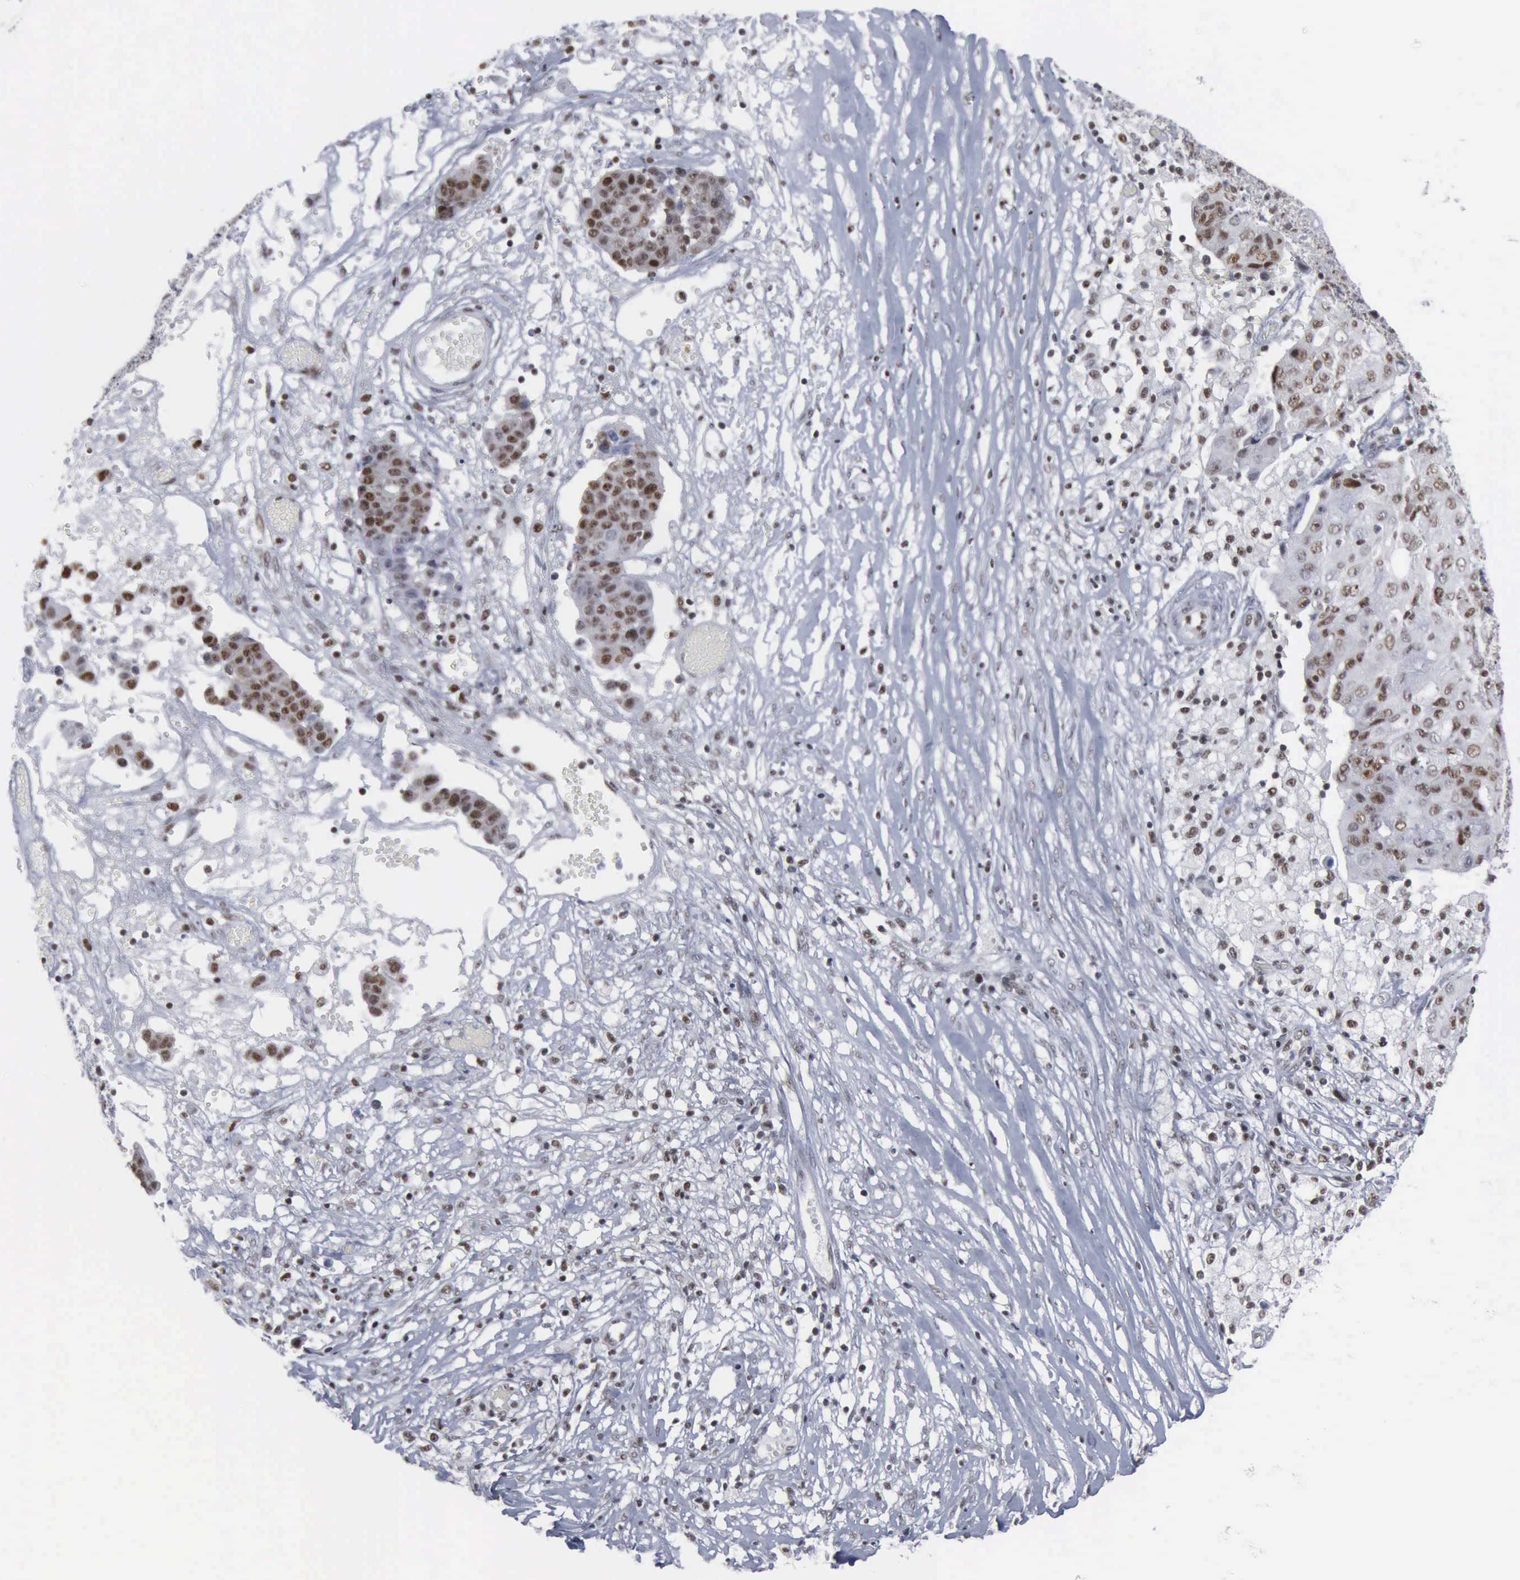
{"staining": {"intensity": "moderate", "quantity": ">75%", "location": "nuclear"}, "tissue": "ovarian cancer", "cell_type": "Tumor cells", "image_type": "cancer", "snomed": [{"axis": "morphology", "description": "Carcinoma, endometroid"}, {"axis": "topography", "description": "Ovary"}], "caption": "An image of human endometroid carcinoma (ovarian) stained for a protein demonstrates moderate nuclear brown staining in tumor cells.", "gene": "XPA", "patient": {"sex": "female", "age": 42}}